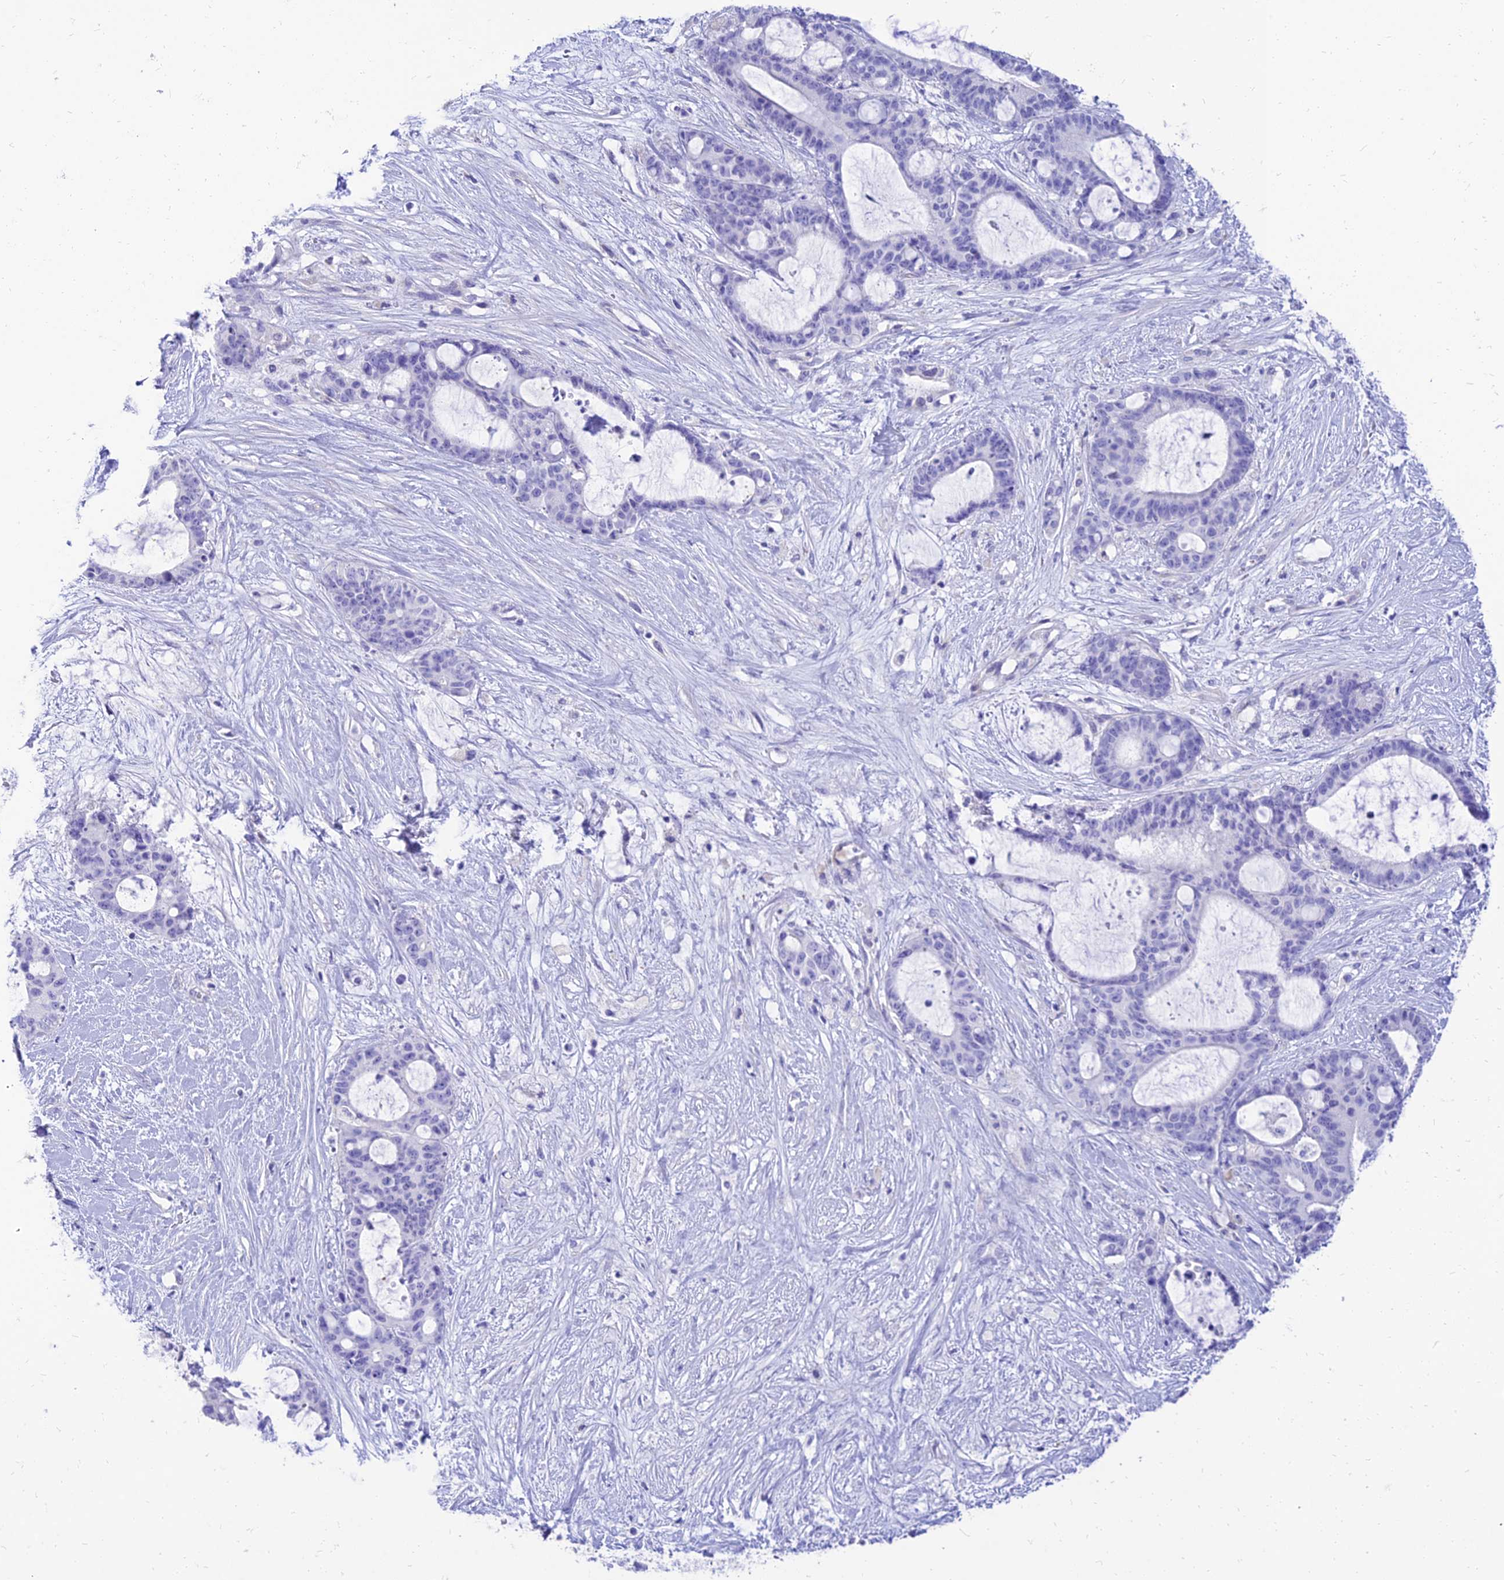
{"staining": {"intensity": "negative", "quantity": "none", "location": "none"}, "tissue": "liver cancer", "cell_type": "Tumor cells", "image_type": "cancer", "snomed": [{"axis": "morphology", "description": "Normal tissue, NOS"}, {"axis": "morphology", "description": "Cholangiocarcinoma"}, {"axis": "topography", "description": "Liver"}, {"axis": "topography", "description": "Peripheral nerve tissue"}], "caption": "The immunohistochemistry (IHC) histopathology image has no significant staining in tumor cells of liver cholangiocarcinoma tissue.", "gene": "TAC3", "patient": {"sex": "female", "age": 73}}